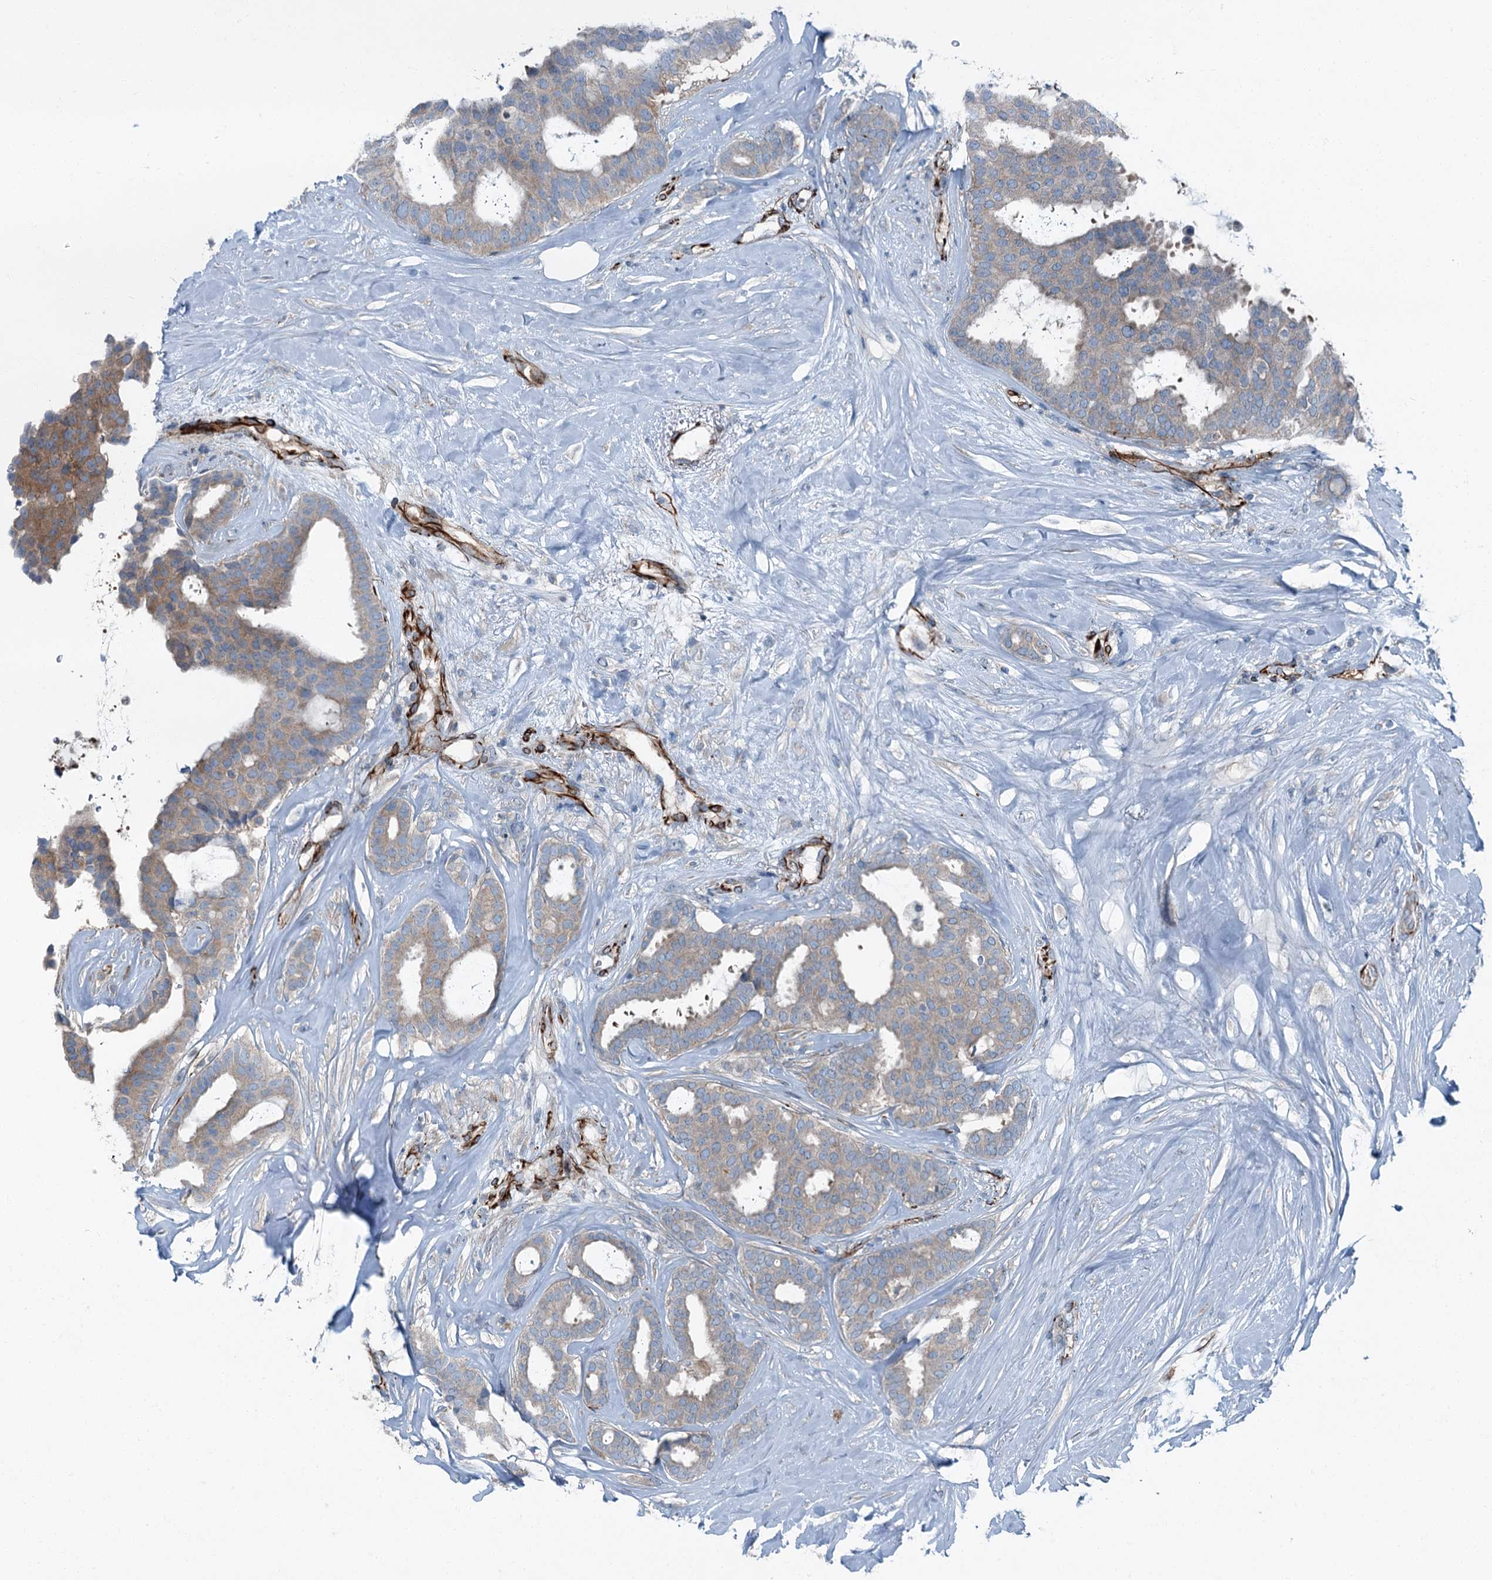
{"staining": {"intensity": "weak", "quantity": "25%-75%", "location": "cytoplasmic/membranous"}, "tissue": "breast cancer", "cell_type": "Tumor cells", "image_type": "cancer", "snomed": [{"axis": "morphology", "description": "Duct carcinoma"}, {"axis": "topography", "description": "Breast"}], "caption": "A low amount of weak cytoplasmic/membranous expression is seen in approximately 25%-75% of tumor cells in infiltrating ductal carcinoma (breast) tissue.", "gene": "AXL", "patient": {"sex": "female", "age": 75}}